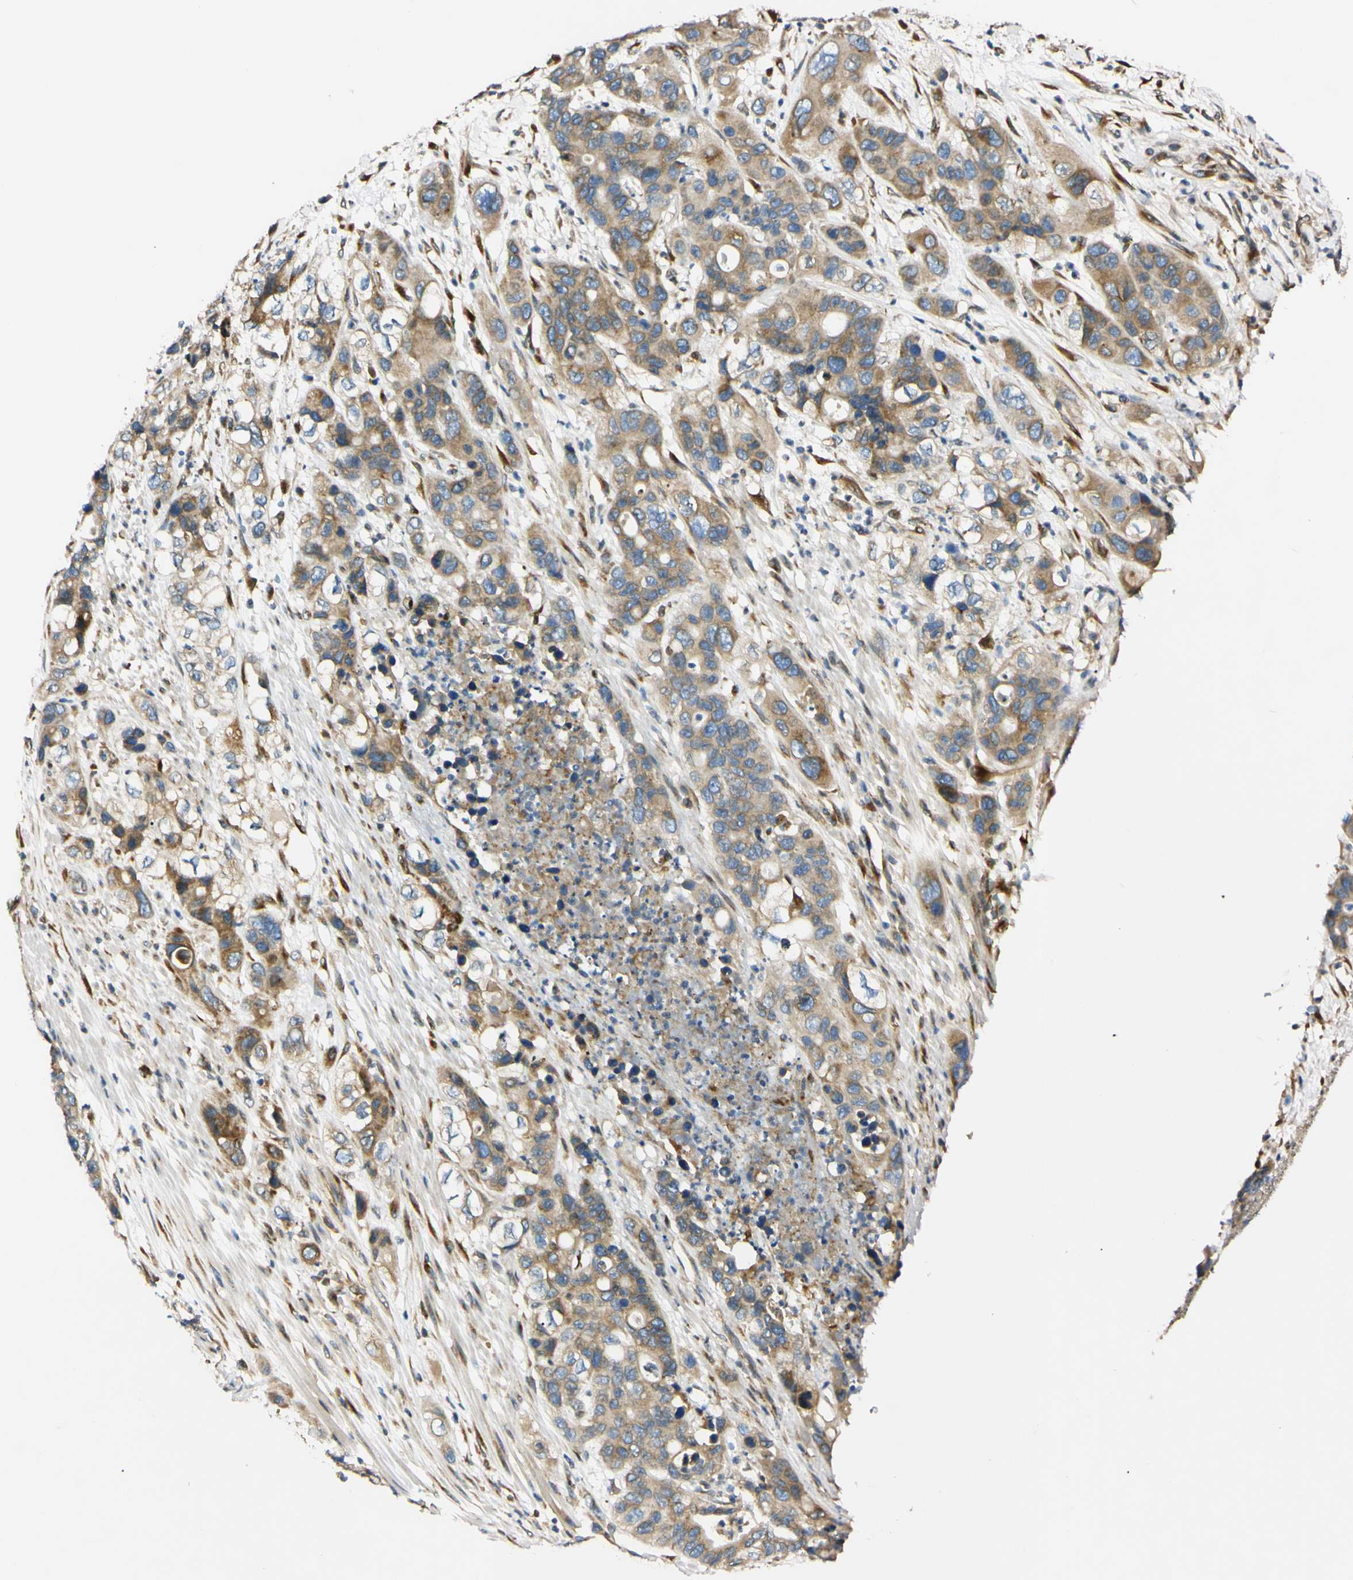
{"staining": {"intensity": "weak", "quantity": ">75%", "location": "cytoplasmic/membranous"}, "tissue": "pancreatic cancer", "cell_type": "Tumor cells", "image_type": "cancer", "snomed": [{"axis": "morphology", "description": "Adenocarcinoma, NOS"}, {"axis": "topography", "description": "Pancreas"}], "caption": "DAB (3,3'-diaminobenzidine) immunohistochemical staining of human pancreatic cancer (adenocarcinoma) shows weak cytoplasmic/membranous protein staining in approximately >75% of tumor cells. The staining was performed using DAB (3,3'-diaminobenzidine), with brown indicating positive protein expression. Nuclei are stained blue with hematoxylin.", "gene": "IER3IP1", "patient": {"sex": "female", "age": 71}}